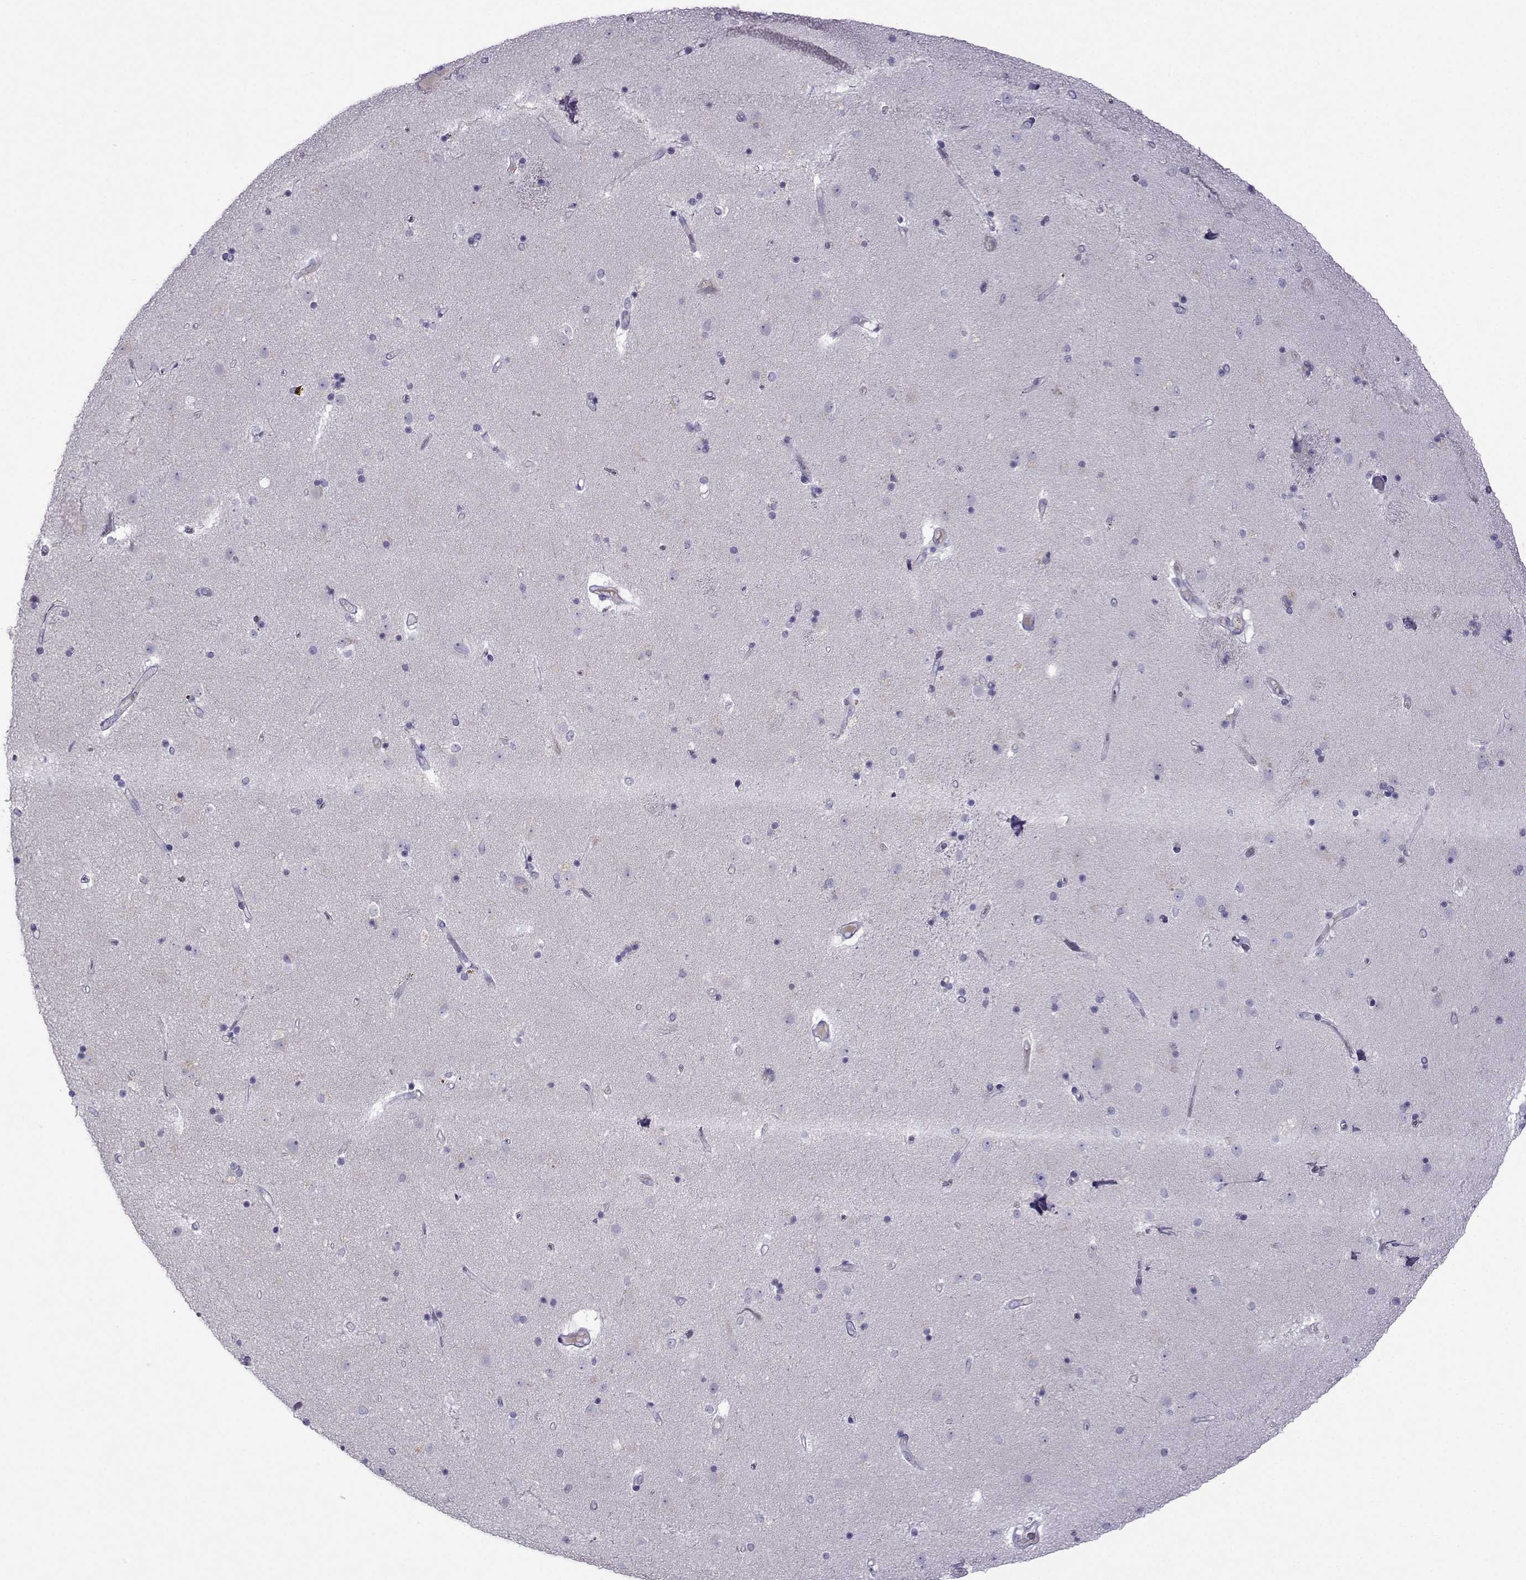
{"staining": {"intensity": "negative", "quantity": "none", "location": "none"}, "tissue": "caudate", "cell_type": "Glial cells", "image_type": "normal", "snomed": [{"axis": "morphology", "description": "Normal tissue, NOS"}, {"axis": "topography", "description": "Lateral ventricle wall"}], "caption": "This is an immunohistochemistry (IHC) photomicrograph of unremarkable caudate. There is no positivity in glial cells.", "gene": "ARMC2", "patient": {"sex": "female", "age": 71}}